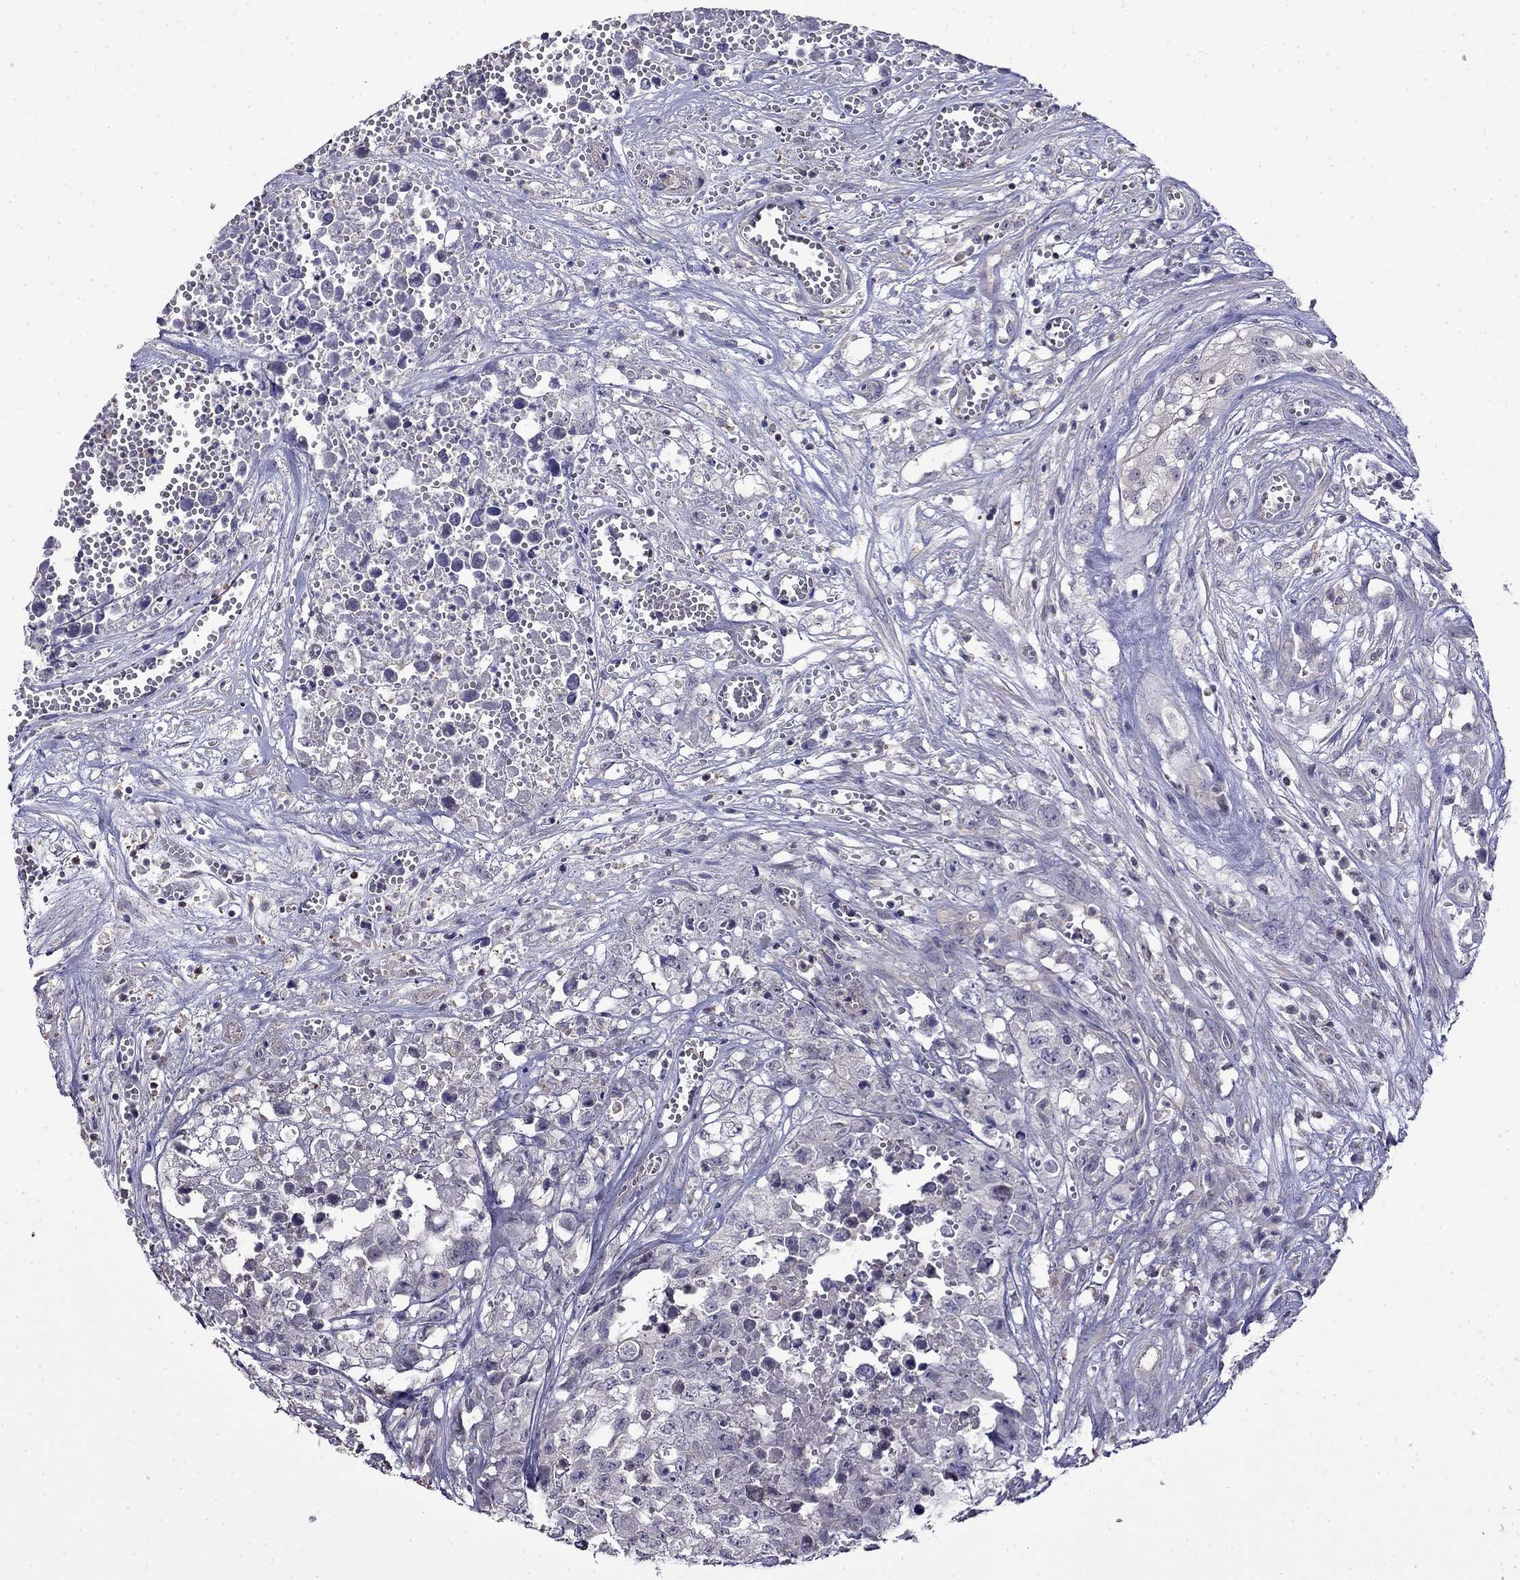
{"staining": {"intensity": "negative", "quantity": "none", "location": "none"}, "tissue": "testis cancer", "cell_type": "Tumor cells", "image_type": "cancer", "snomed": [{"axis": "morphology", "description": "Seminoma, NOS"}, {"axis": "morphology", "description": "Carcinoma, Embryonal, NOS"}, {"axis": "topography", "description": "Testis"}], "caption": "This is a micrograph of immunohistochemistry staining of testis cancer (seminoma), which shows no positivity in tumor cells.", "gene": "GUCA1B", "patient": {"sex": "male", "age": 22}}